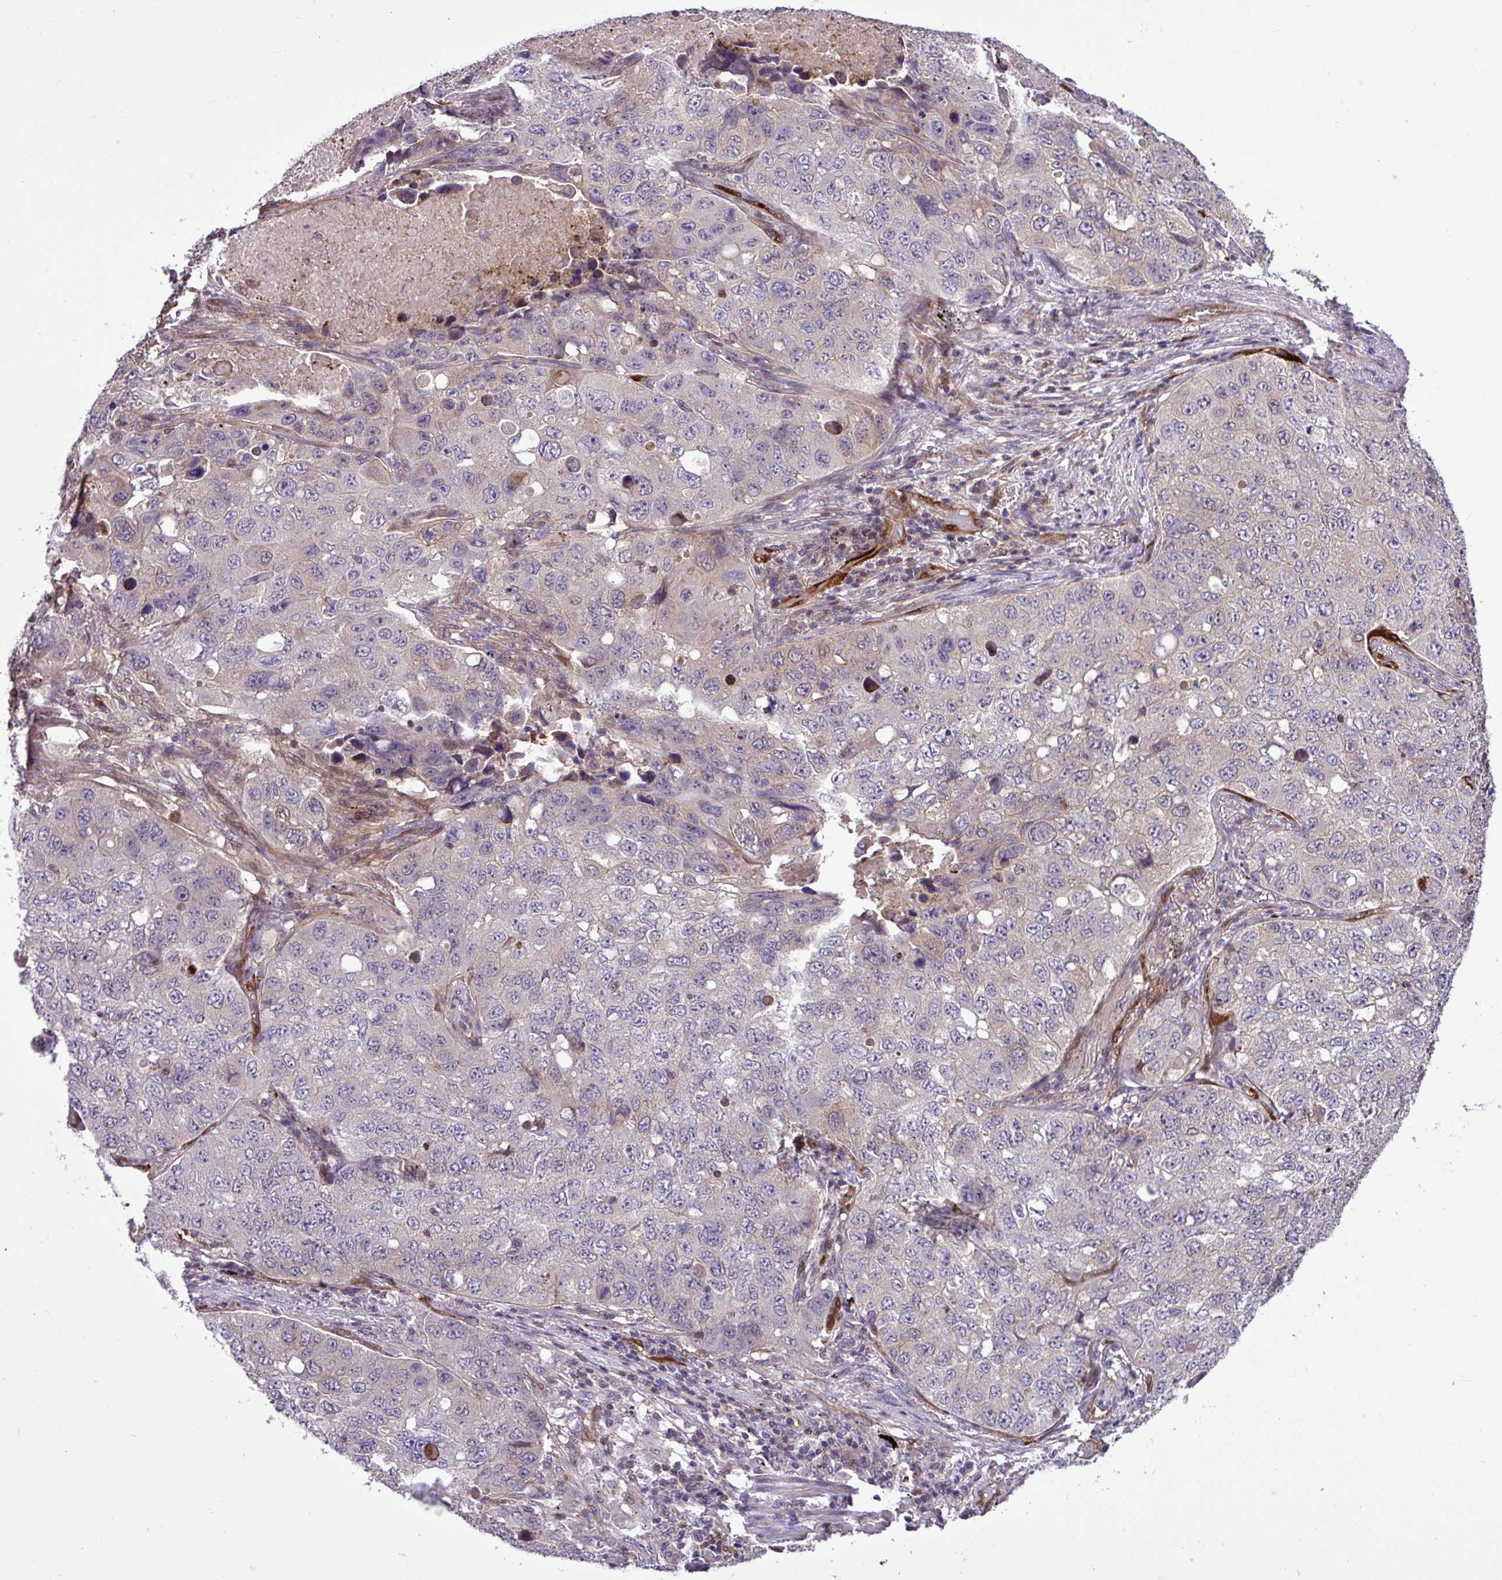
{"staining": {"intensity": "negative", "quantity": "none", "location": "none"}, "tissue": "lung cancer", "cell_type": "Tumor cells", "image_type": "cancer", "snomed": [{"axis": "morphology", "description": "Squamous cell carcinoma, NOS"}, {"axis": "topography", "description": "Lung"}], "caption": "Immunohistochemistry (IHC) photomicrograph of neoplastic tissue: lung cancer (squamous cell carcinoma) stained with DAB shows no significant protein staining in tumor cells.", "gene": "CARHSP1", "patient": {"sex": "male", "age": 60}}